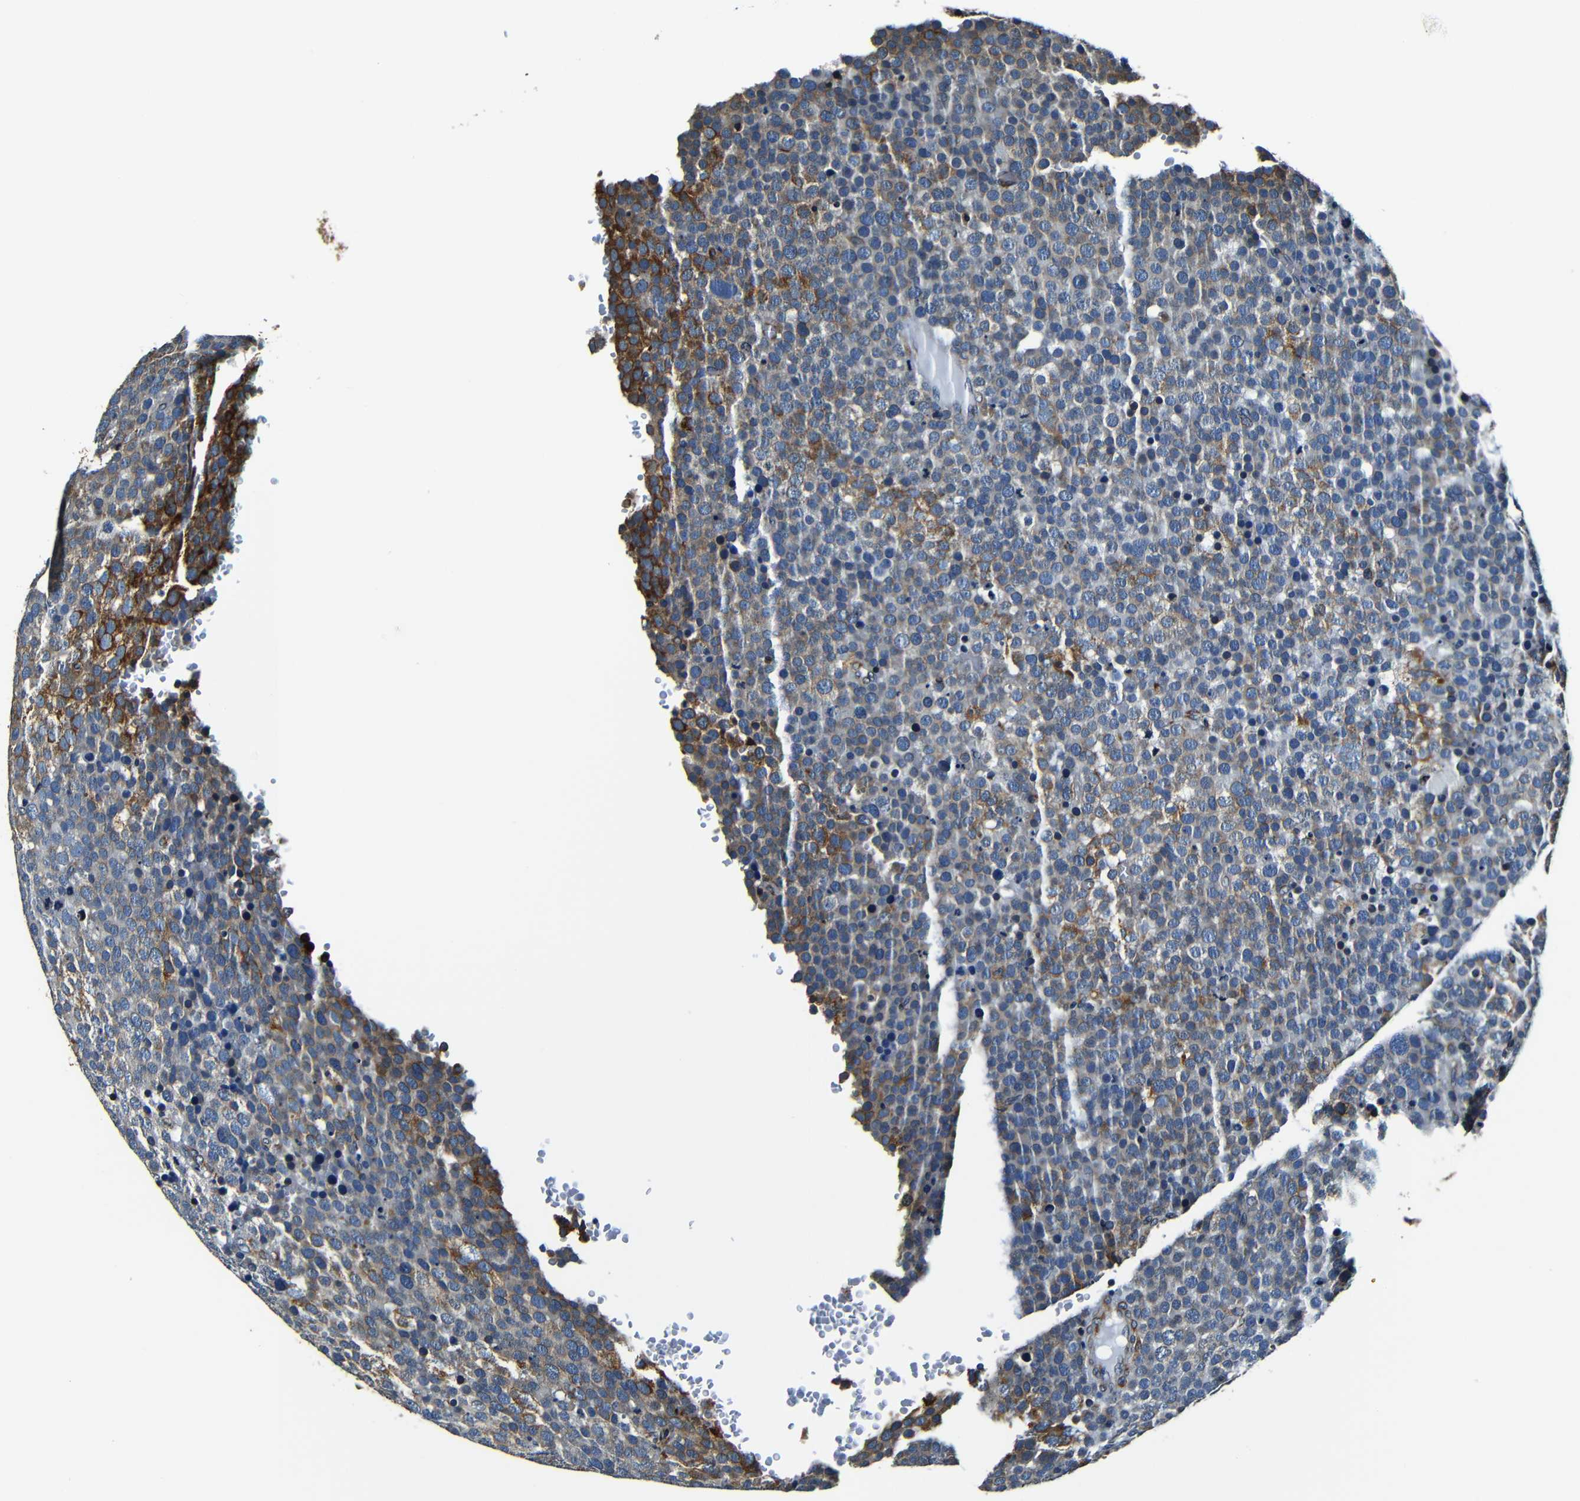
{"staining": {"intensity": "moderate", "quantity": "<25%", "location": "cytoplasmic/membranous"}, "tissue": "testis cancer", "cell_type": "Tumor cells", "image_type": "cancer", "snomed": [{"axis": "morphology", "description": "Seminoma, NOS"}, {"axis": "topography", "description": "Testis"}], "caption": "High-magnification brightfield microscopy of testis cancer stained with DAB (brown) and counterstained with hematoxylin (blue). tumor cells exhibit moderate cytoplasmic/membranous positivity is seen in about<25% of cells.", "gene": "RRBP1", "patient": {"sex": "male", "age": 71}}